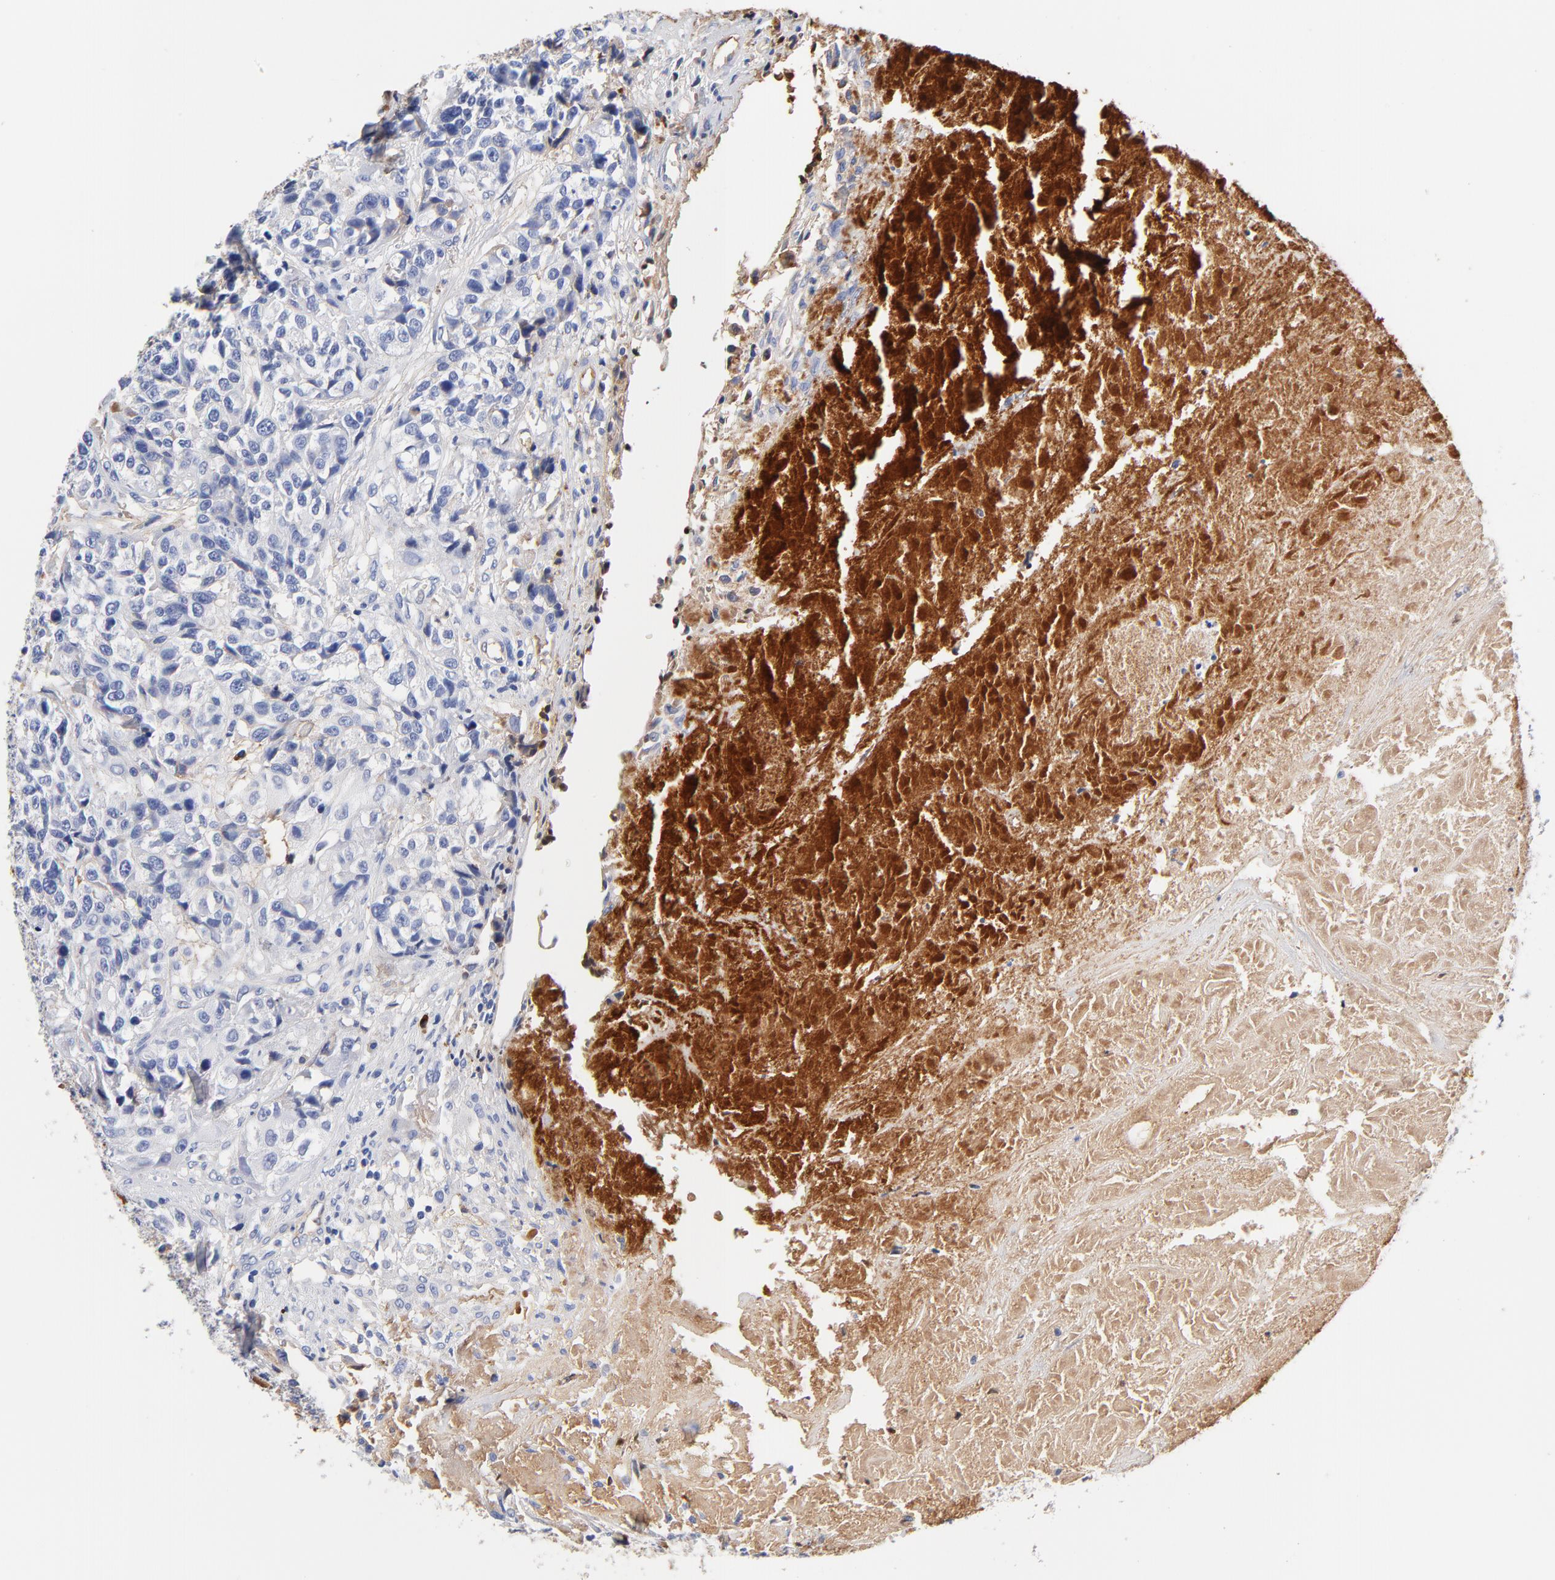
{"staining": {"intensity": "weak", "quantity": "25%-75%", "location": "cytoplasmic/membranous"}, "tissue": "urothelial cancer", "cell_type": "Tumor cells", "image_type": "cancer", "snomed": [{"axis": "morphology", "description": "Urothelial carcinoma, High grade"}, {"axis": "topography", "description": "Urinary bladder"}], "caption": "High-magnification brightfield microscopy of urothelial cancer stained with DAB (3,3'-diaminobenzidine) (brown) and counterstained with hematoxylin (blue). tumor cells exhibit weak cytoplasmic/membranous expression is present in approximately25%-75% of cells.", "gene": "IGLV3-10", "patient": {"sex": "female", "age": 81}}